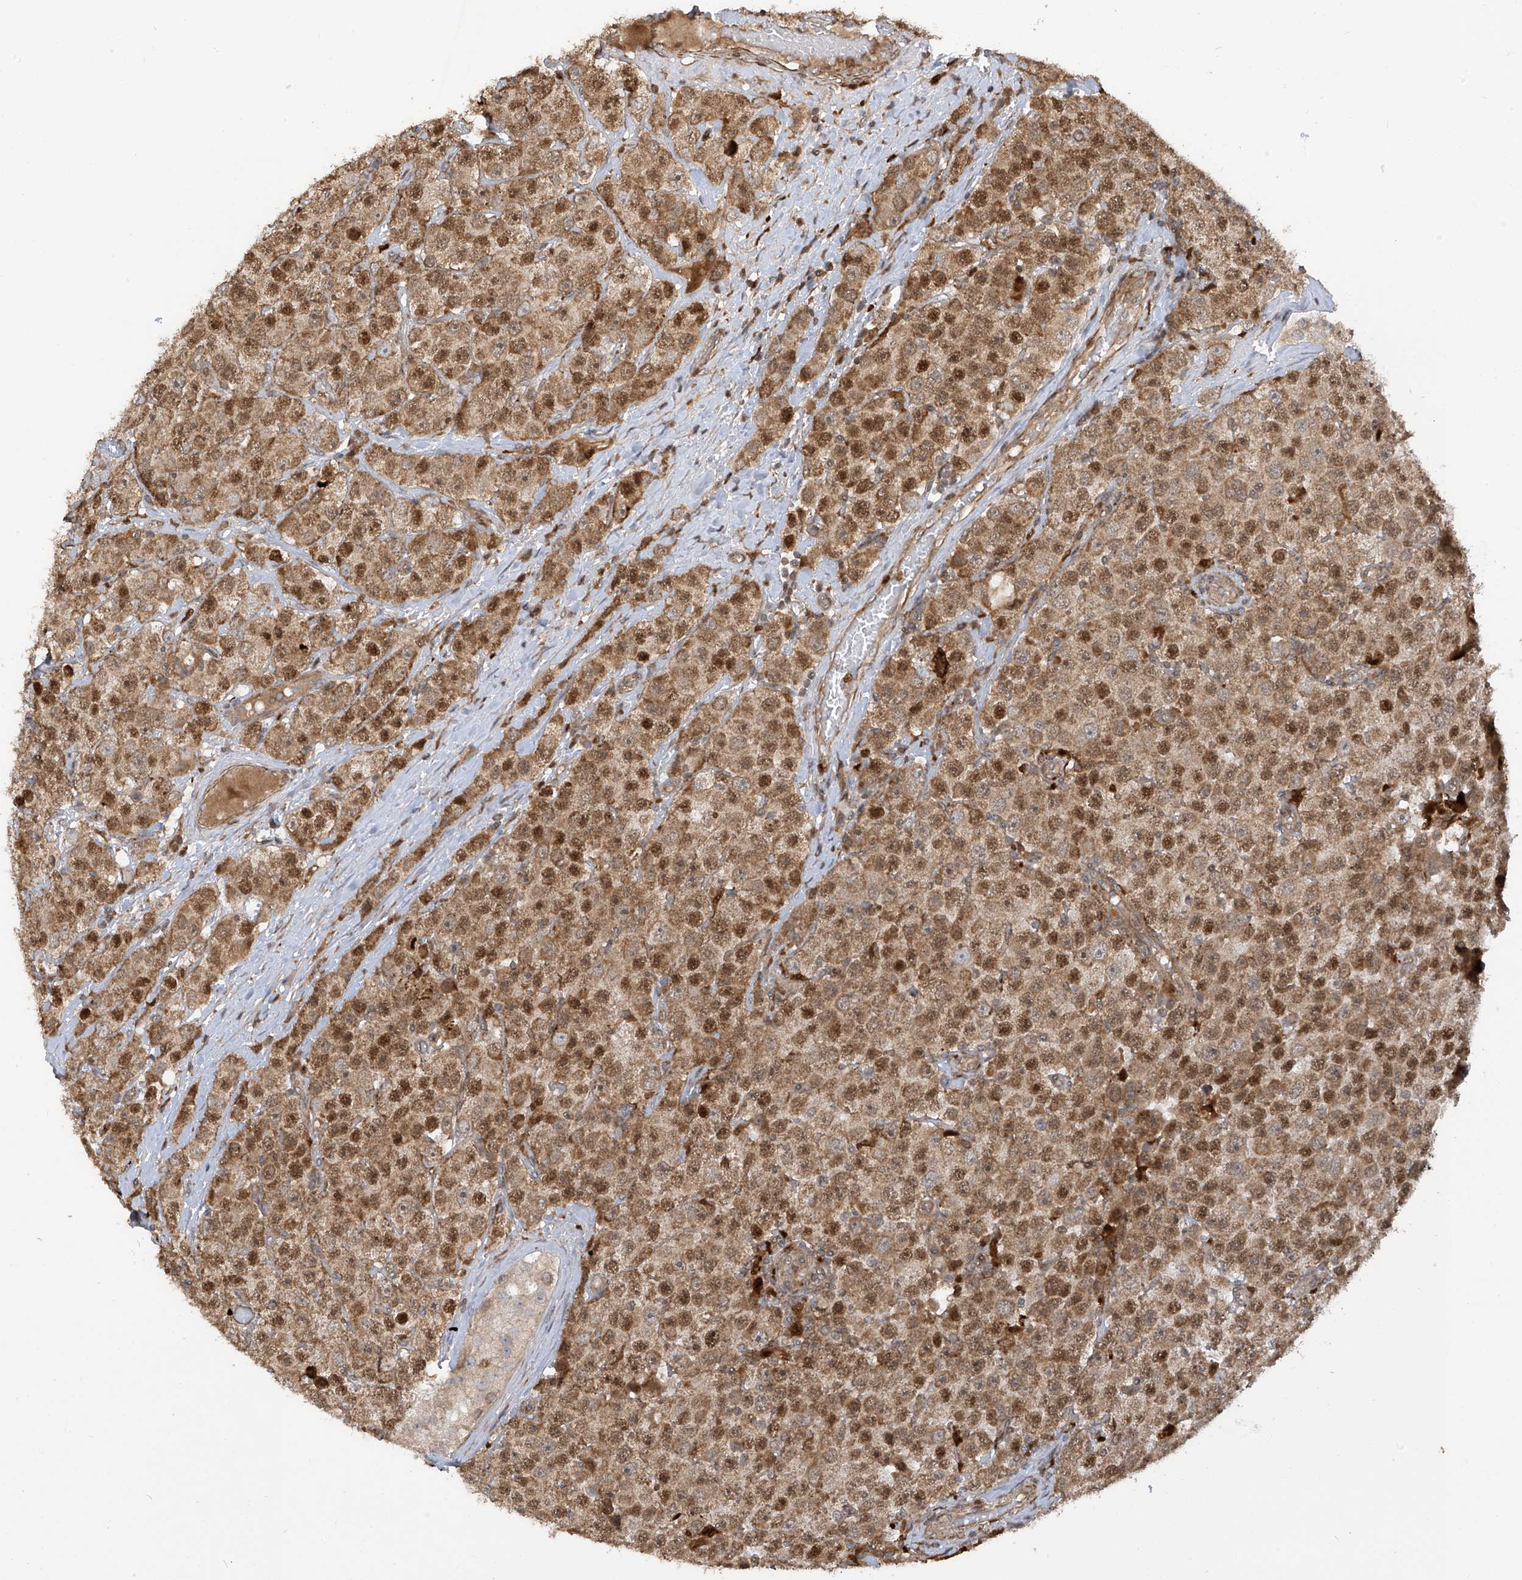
{"staining": {"intensity": "moderate", "quantity": ">75%", "location": "cytoplasmic/membranous,nuclear"}, "tissue": "testis cancer", "cell_type": "Tumor cells", "image_type": "cancer", "snomed": [{"axis": "morphology", "description": "Seminoma, NOS"}, {"axis": "topography", "description": "Testis"}], "caption": "Approximately >75% of tumor cells in human seminoma (testis) display moderate cytoplasmic/membranous and nuclear protein staining as visualized by brown immunohistochemical staining.", "gene": "ATAD2B", "patient": {"sex": "male", "age": 28}}